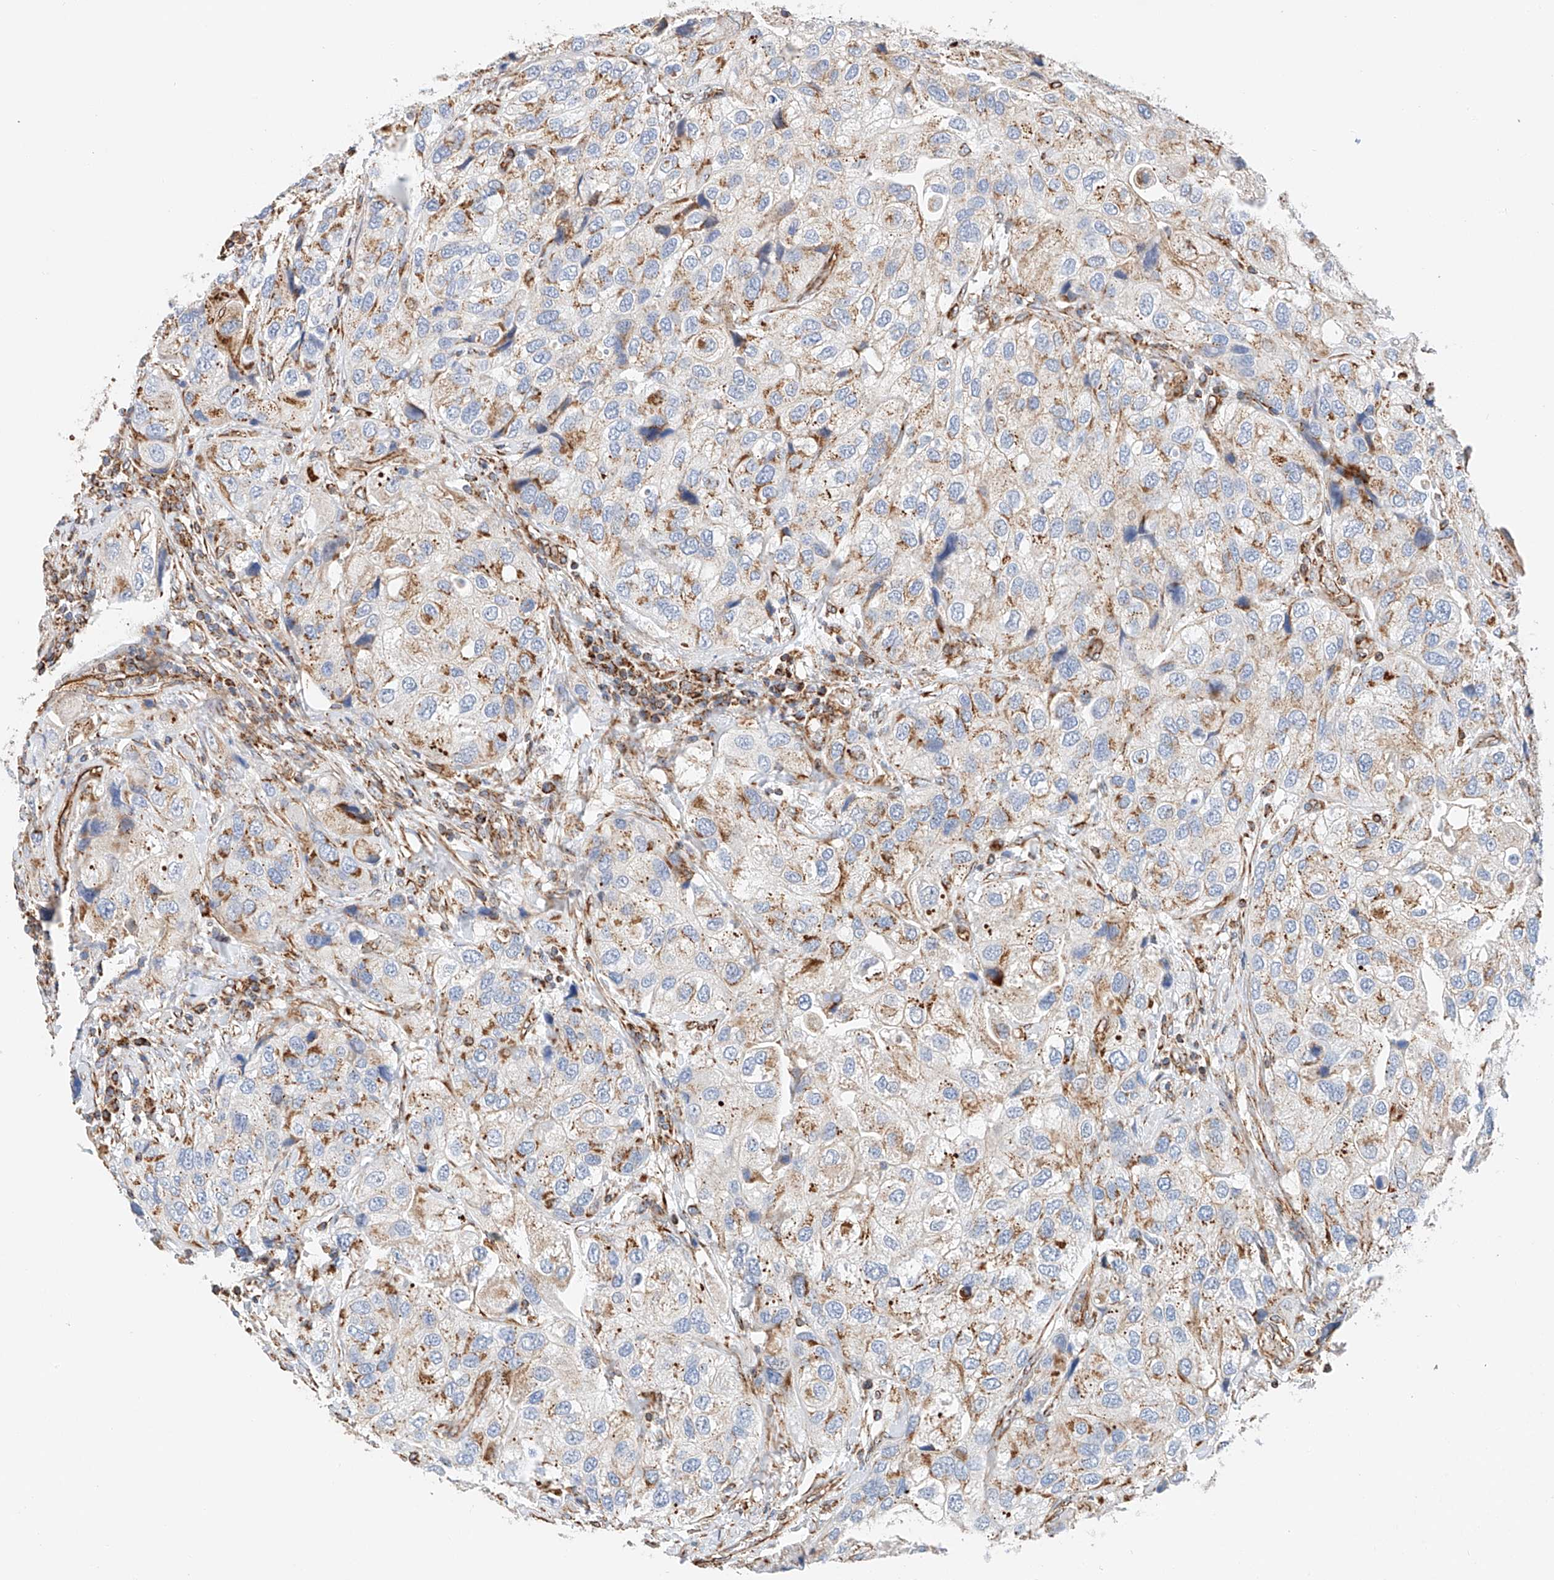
{"staining": {"intensity": "moderate", "quantity": "25%-75%", "location": "cytoplasmic/membranous"}, "tissue": "urothelial cancer", "cell_type": "Tumor cells", "image_type": "cancer", "snomed": [{"axis": "morphology", "description": "Urothelial carcinoma, High grade"}, {"axis": "topography", "description": "Urinary bladder"}], "caption": "IHC staining of urothelial cancer, which demonstrates medium levels of moderate cytoplasmic/membranous staining in about 25%-75% of tumor cells indicating moderate cytoplasmic/membranous protein staining. The staining was performed using DAB (3,3'-diaminobenzidine) (brown) for protein detection and nuclei were counterstained in hematoxylin (blue).", "gene": "NDUFV3", "patient": {"sex": "female", "age": 64}}